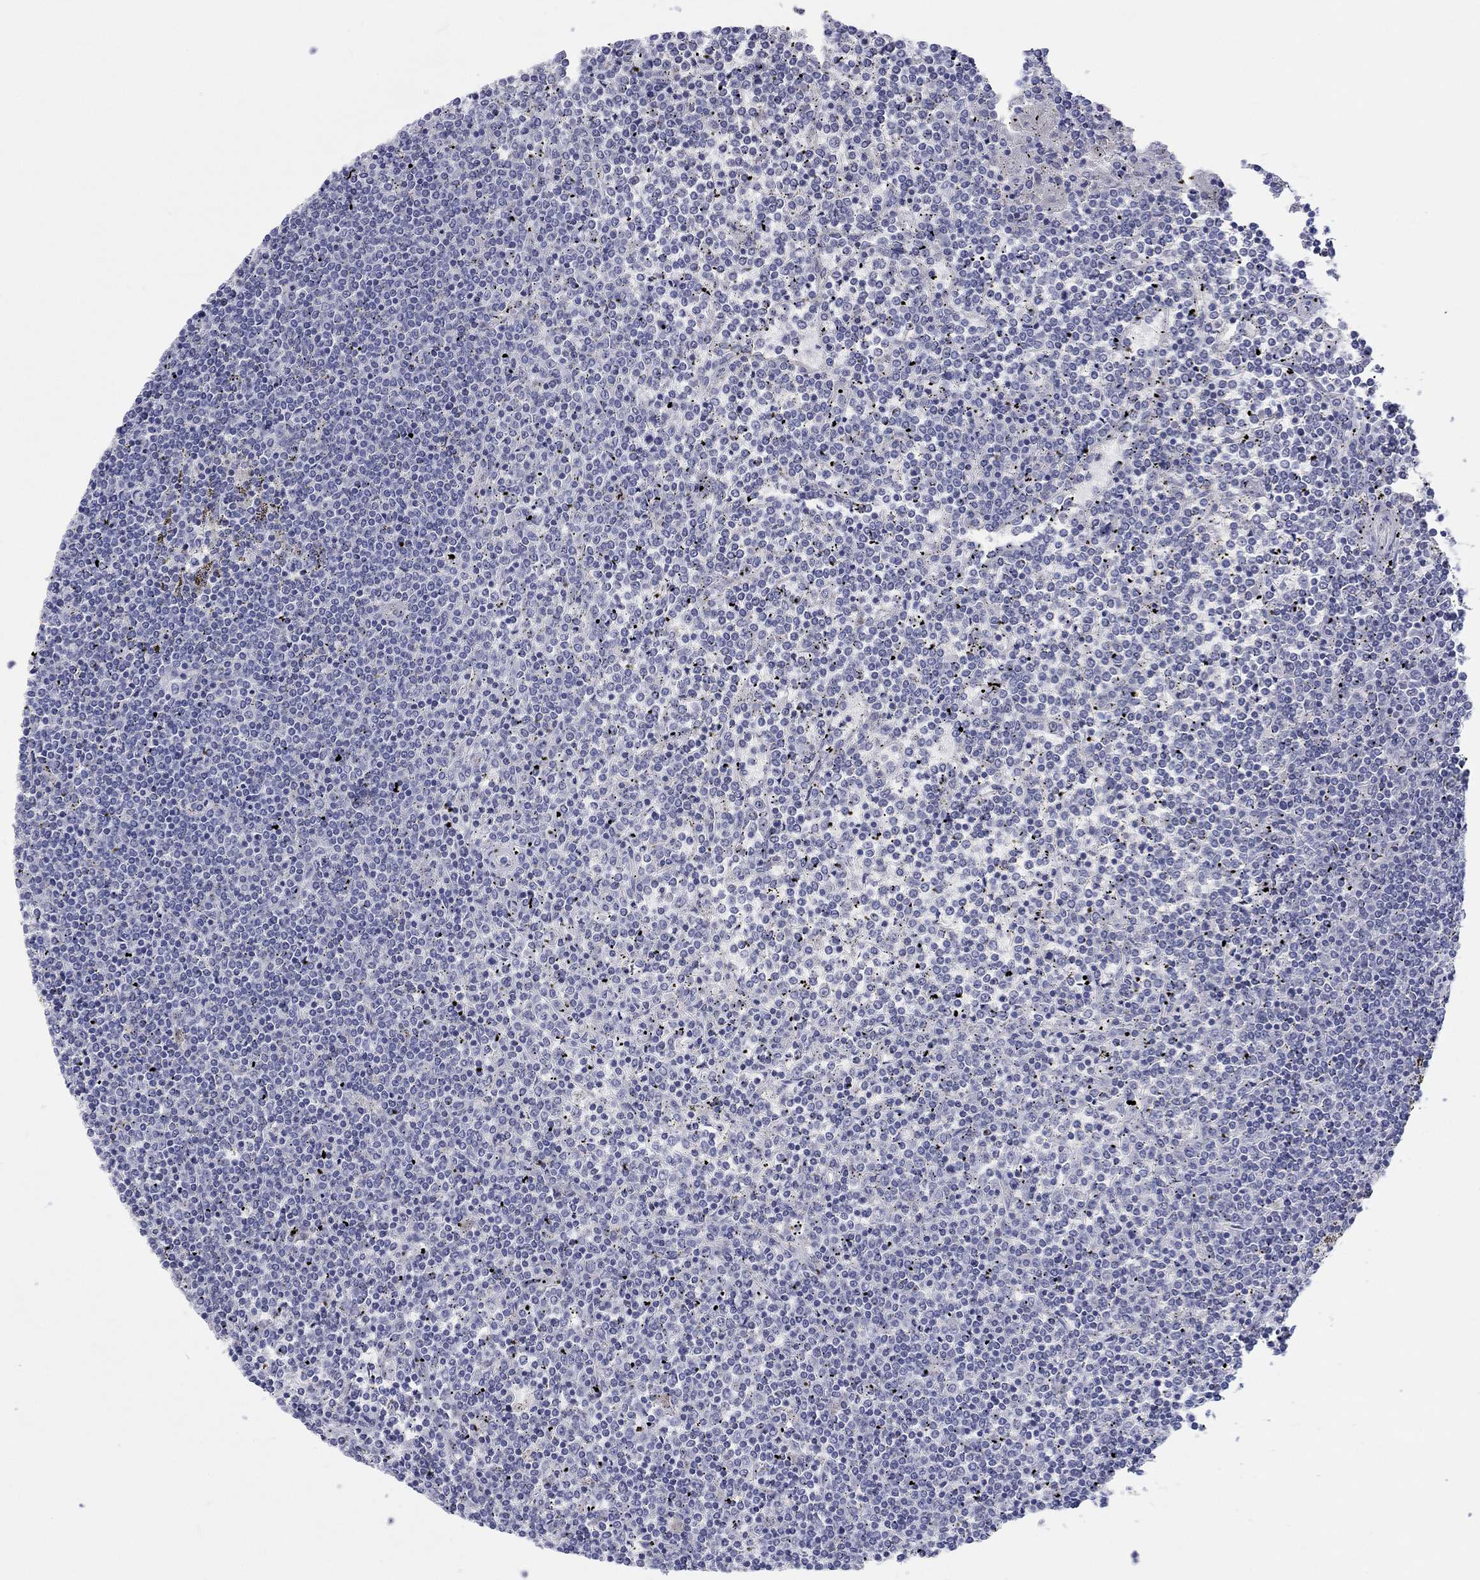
{"staining": {"intensity": "negative", "quantity": "none", "location": "none"}, "tissue": "lymphoma", "cell_type": "Tumor cells", "image_type": "cancer", "snomed": [{"axis": "morphology", "description": "Malignant lymphoma, non-Hodgkin's type, Low grade"}, {"axis": "topography", "description": "Spleen"}], "caption": "This is an immunohistochemistry histopathology image of human malignant lymphoma, non-Hodgkin's type (low-grade). There is no positivity in tumor cells.", "gene": "LRRC4C", "patient": {"sex": "female", "age": 19}}